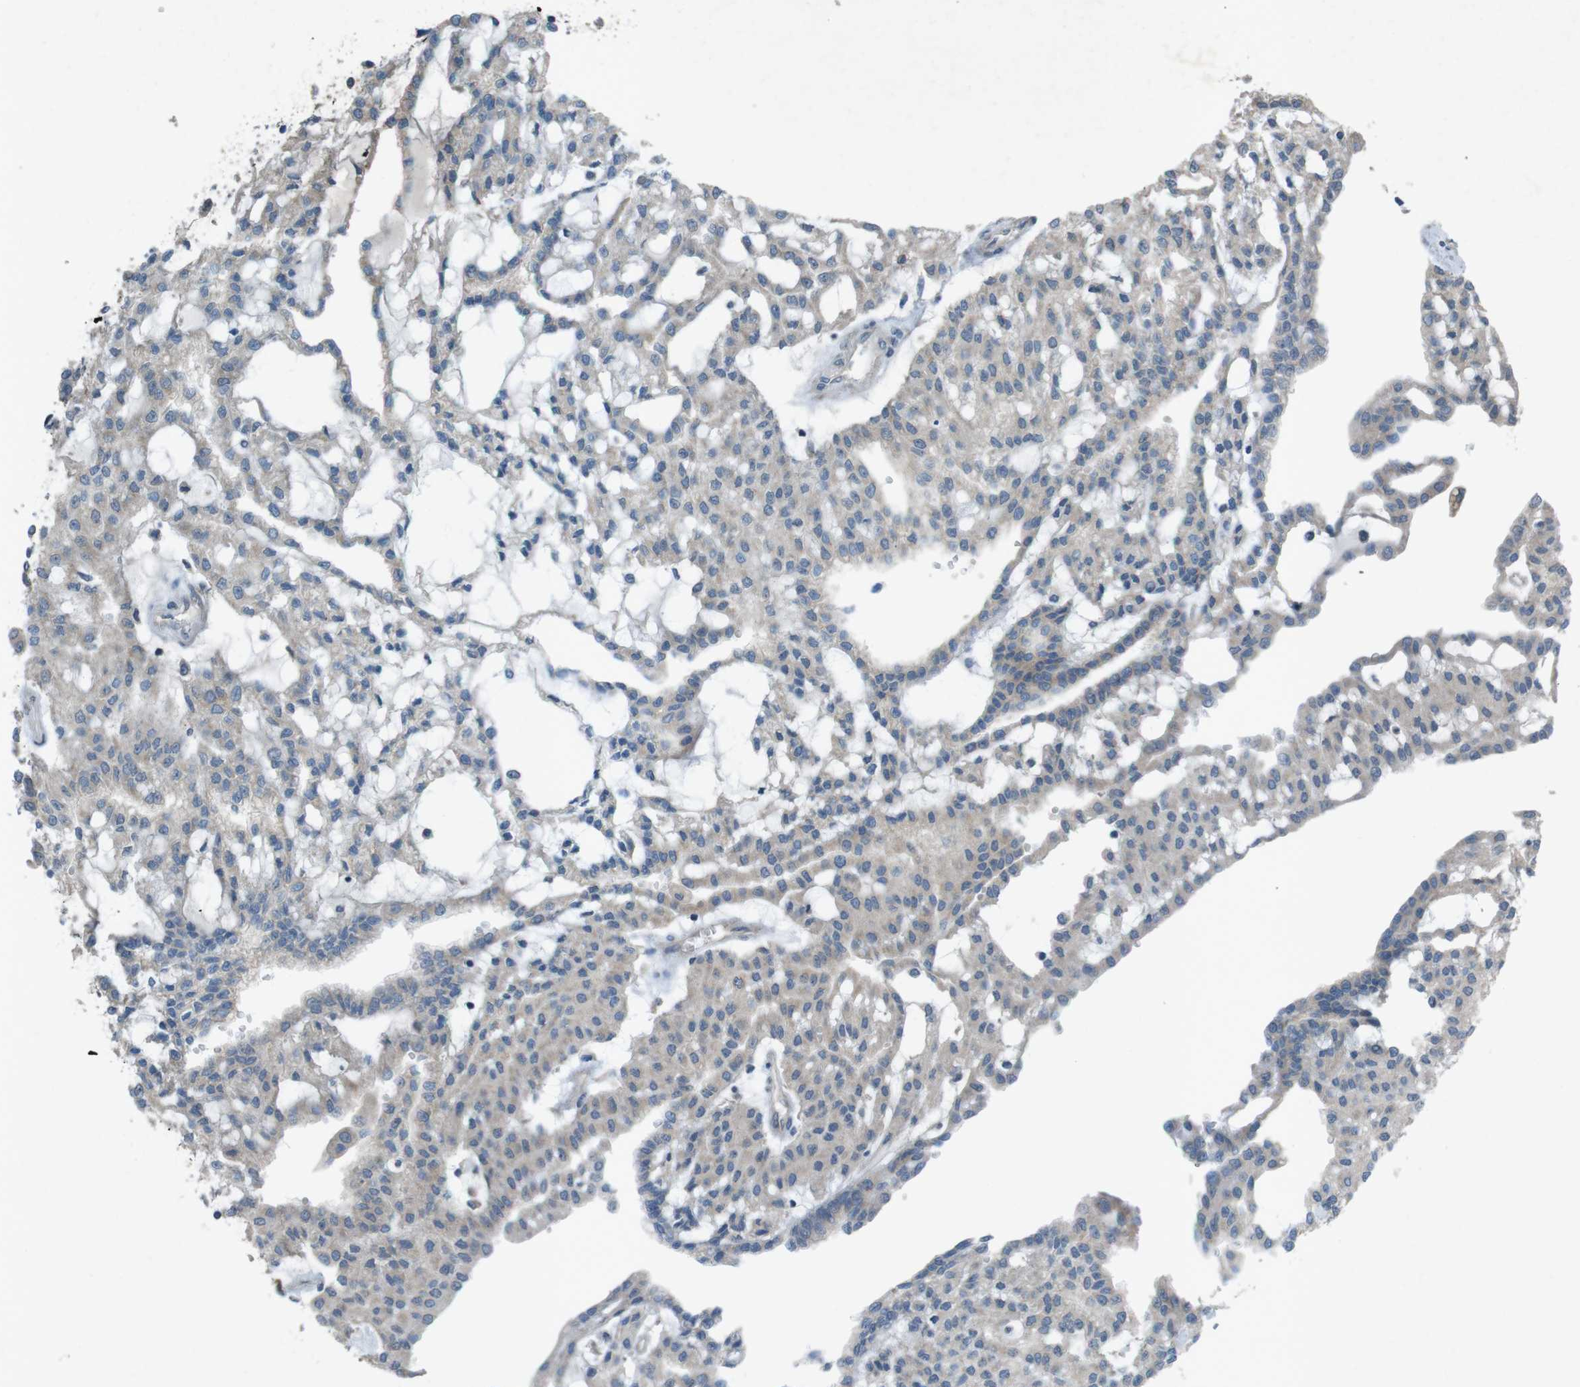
{"staining": {"intensity": "weak", "quantity": "<25%", "location": "cytoplasmic/membranous"}, "tissue": "renal cancer", "cell_type": "Tumor cells", "image_type": "cancer", "snomed": [{"axis": "morphology", "description": "Adenocarcinoma, NOS"}, {"axis": "topography", "description": "Kidney"}], "caption": "Immunohistochemical staining of renal adenocarcinoma displays no significant staining in tumor cells.", "gene": "TMEM41B", "patient": {"sex": "male", "age": 63}}